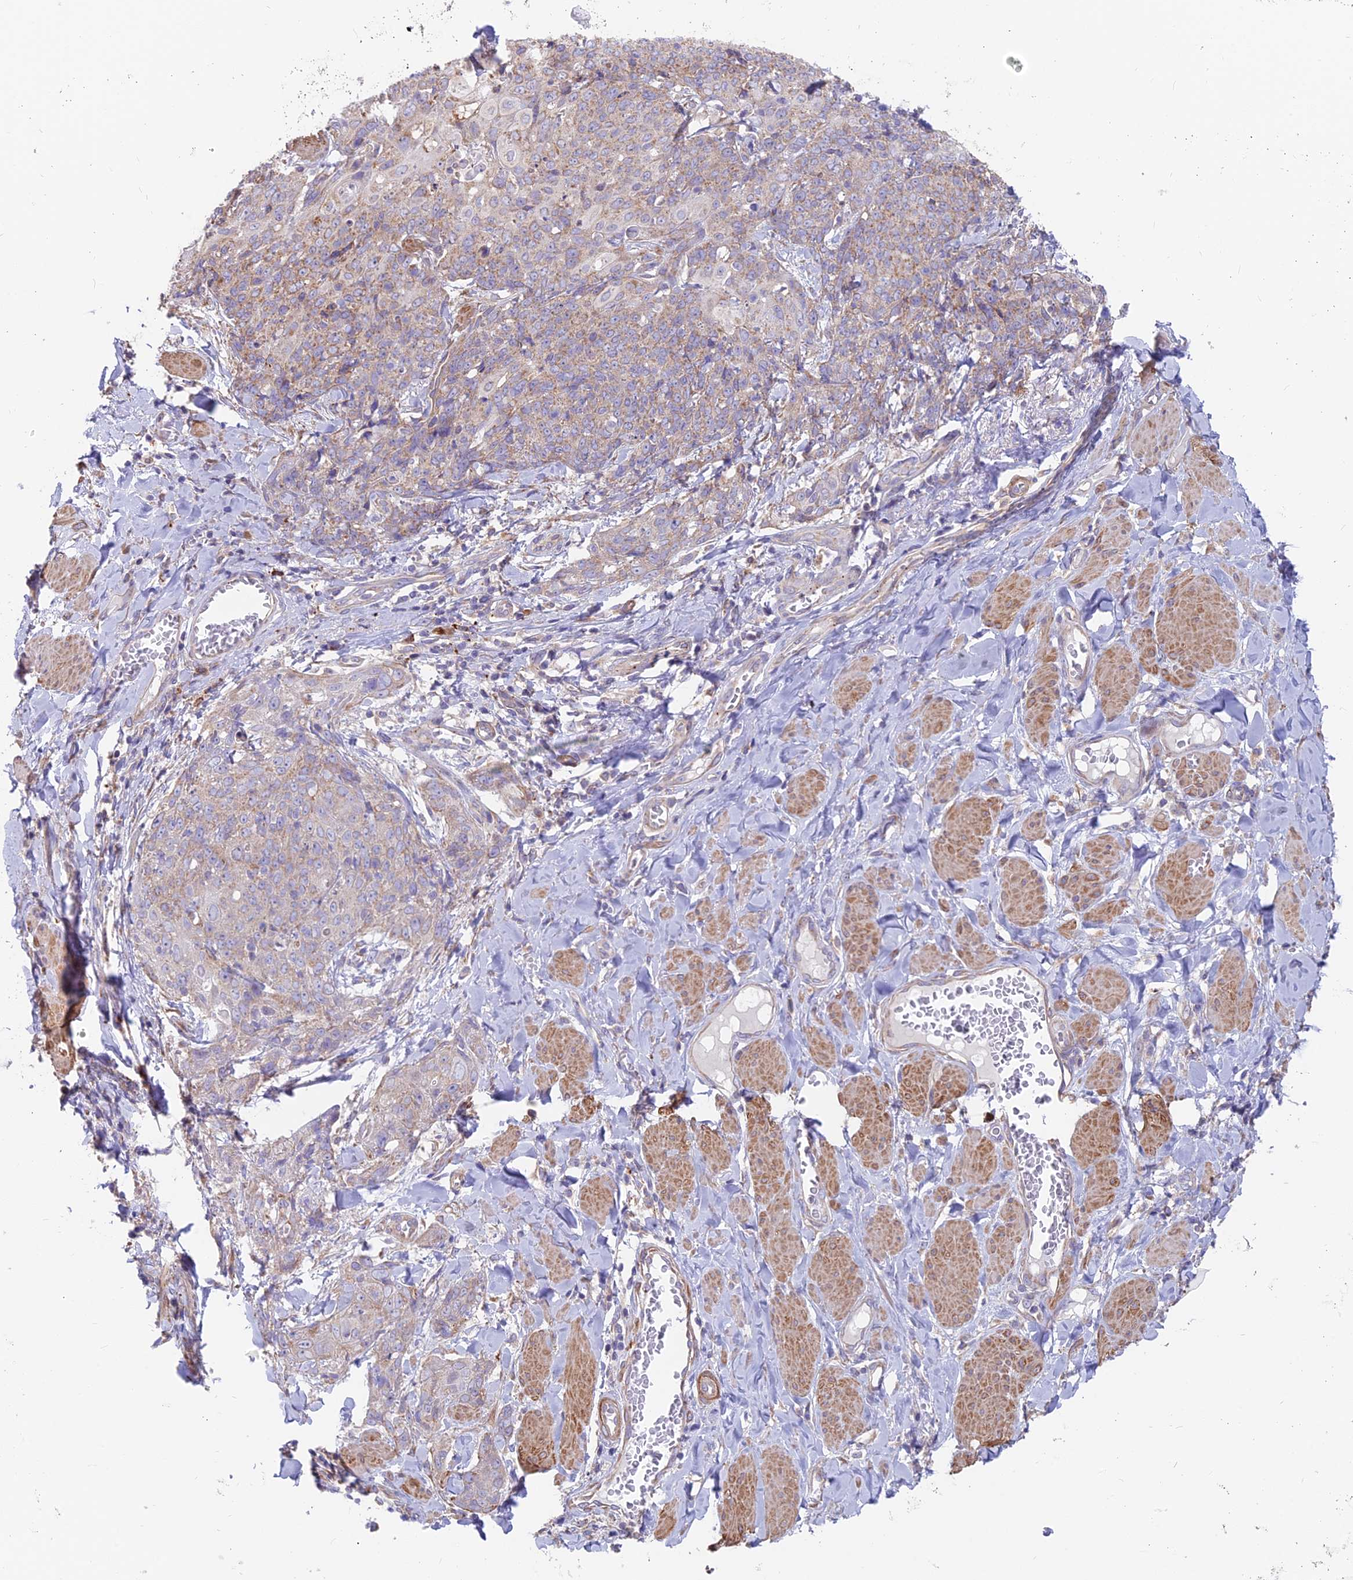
{"staining": {"intensity": "weak", "quantity": "25%-75%", "location": "cytoplasmic/membranous"}, "tissue": "skin cancer", "cell_type": "Tumor cells", "image_type": "cancer", "snomed": [{"axis": "morphology", "description": "Squamous cell carcinoma, NOS"}, {"axis": "topography", "description": "Skin"}, {"axis": "topography", "description": "Vulva"}], "caption": "Immunohistochemistry of skin cancer (squamous cell carcinoma) exhibits low levels of weak cytoplasmic/membranous expression in approximately 25%-75% of tumor cells. (IHC, brightfield microscopy, high magnification).", "gene": "TBC1D20", "patient": {"sex": "female", "age": 85}}